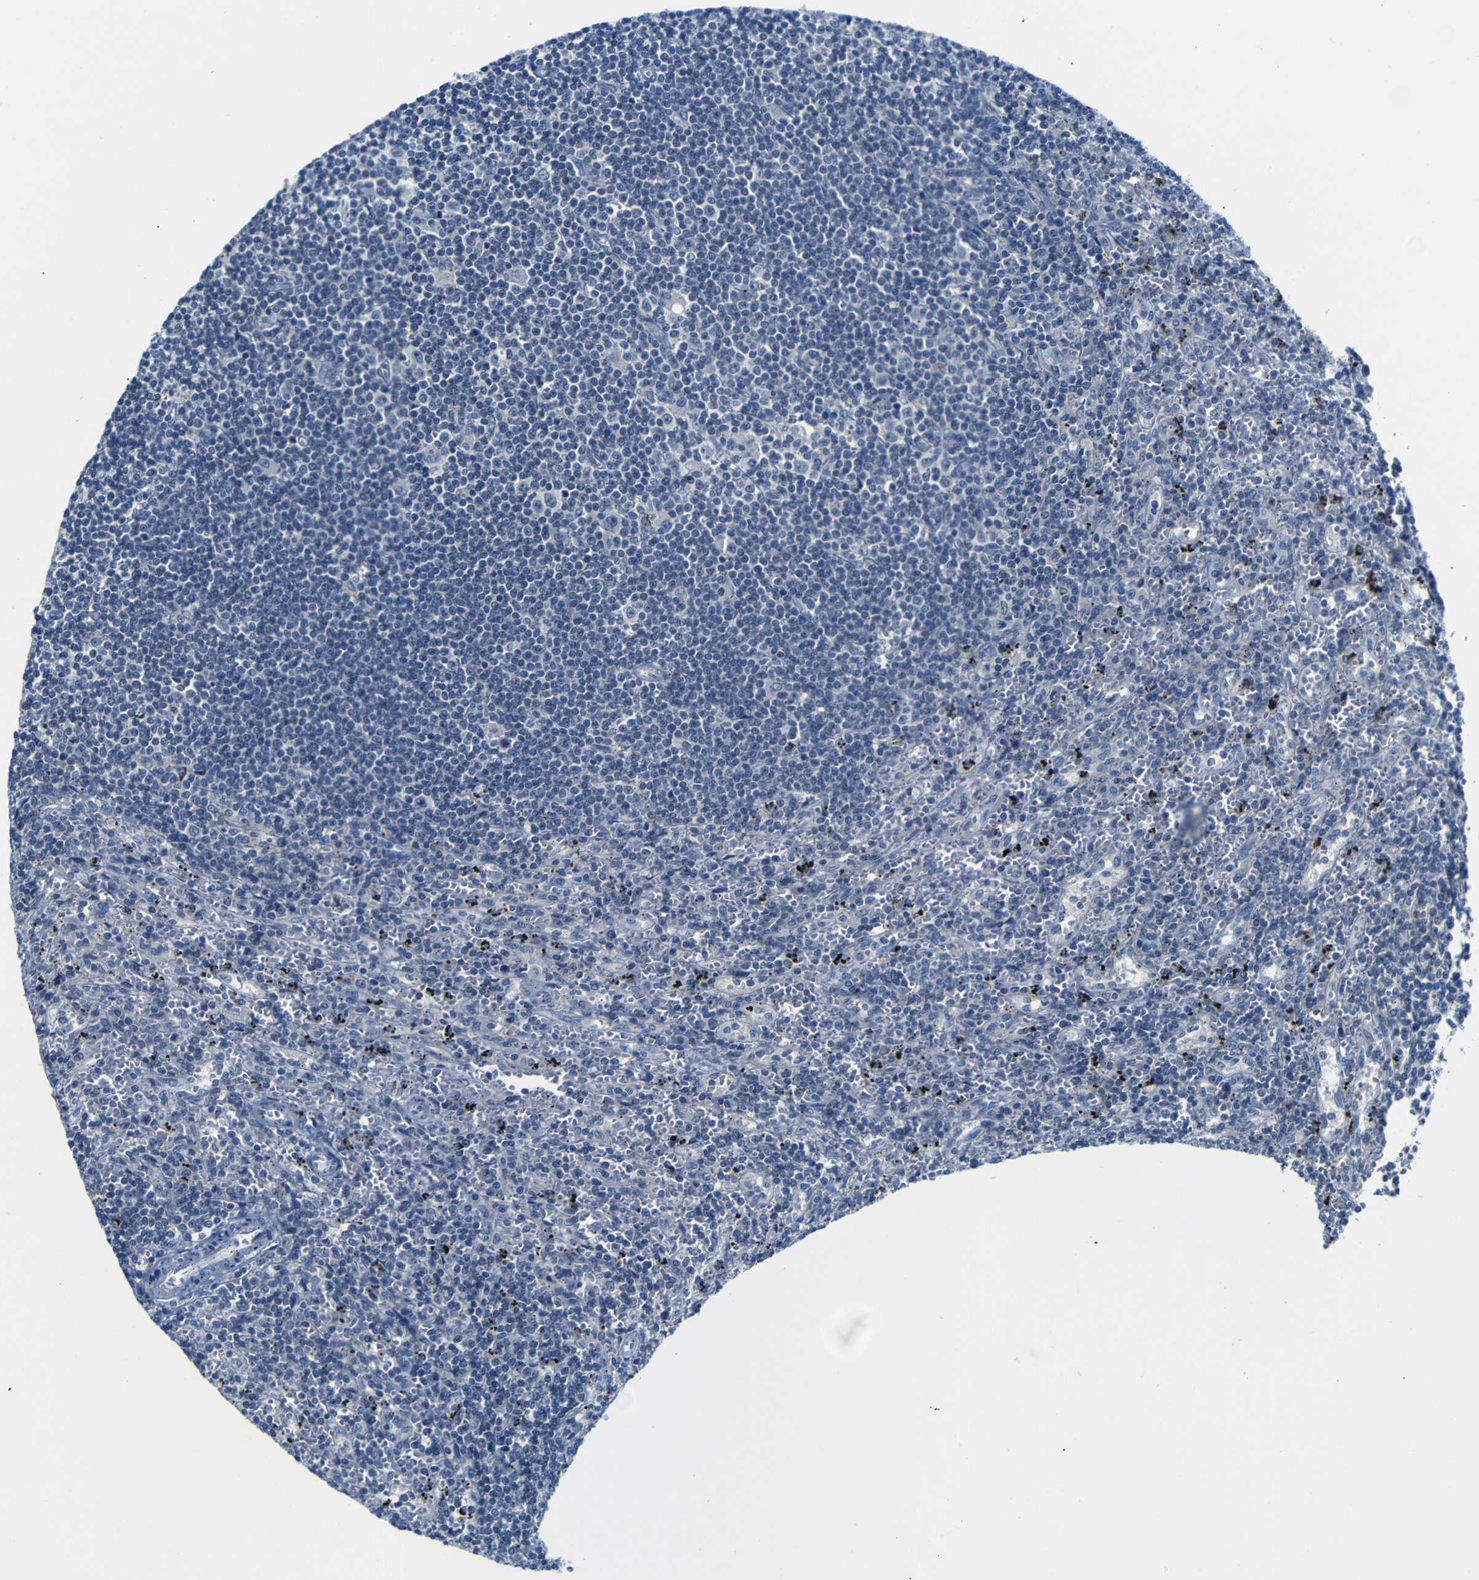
{"staining": {"intensity": "negative", "quantity": "none", "location": "none"}, "tissue": "lymphoma", "cell_type": "Tumor cells", "image_type": "cancer", "snomed": [{"axis": "morphology", "description": "Malignant lymphoma, non-Hodgkin's type, Low grade"}, {"axis": "topography", "description": "Spleen"}], "caption": "Lymphoma stained for a protein using IHC shows no staining tumor cells.", "gene": "ANK3", "patient": {"sex": "male", "age": 76}}